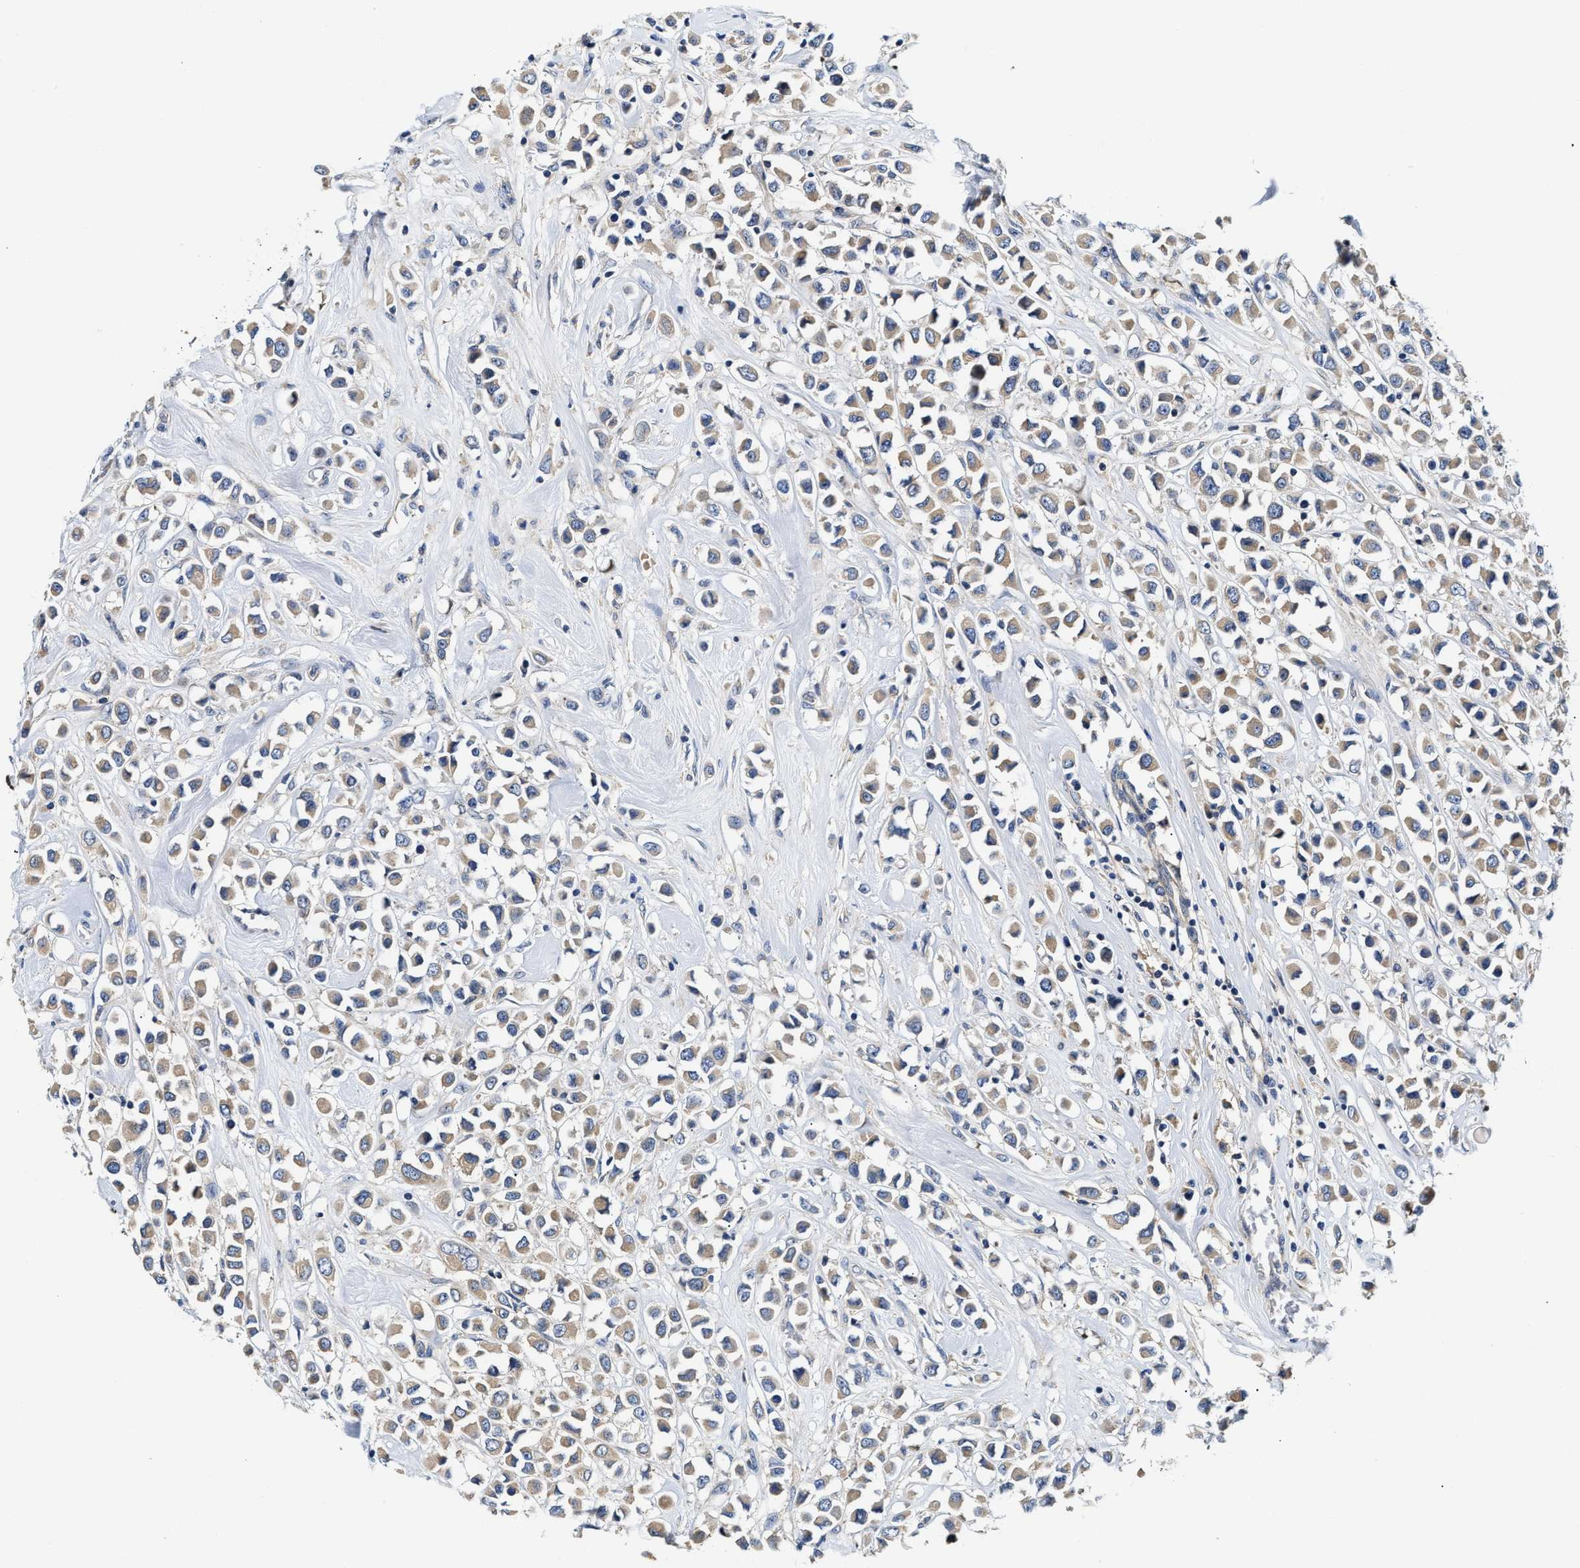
{"staining": {"intensity": "weak", "quantity": ">75%", "location": "cytoplasmic/membranous"}, "tissue": "breast cancer", "cell_type": "Tumor cells", "image_type": "cancer", "snomed": [{"axis": "morphology", "description": "Duct carcinoma"}, {"axis": "topography", "description": "Breast"}], "caption": "High-power microscopy captured an immunohistochemistry (IHC) micrograph of breast cancer, revealing weak cytoplasmic/membranous positivity in approximately >75% of tumor cells.", "gene": "FAM185A", "patient": {"sex": "female", "age": 61}}